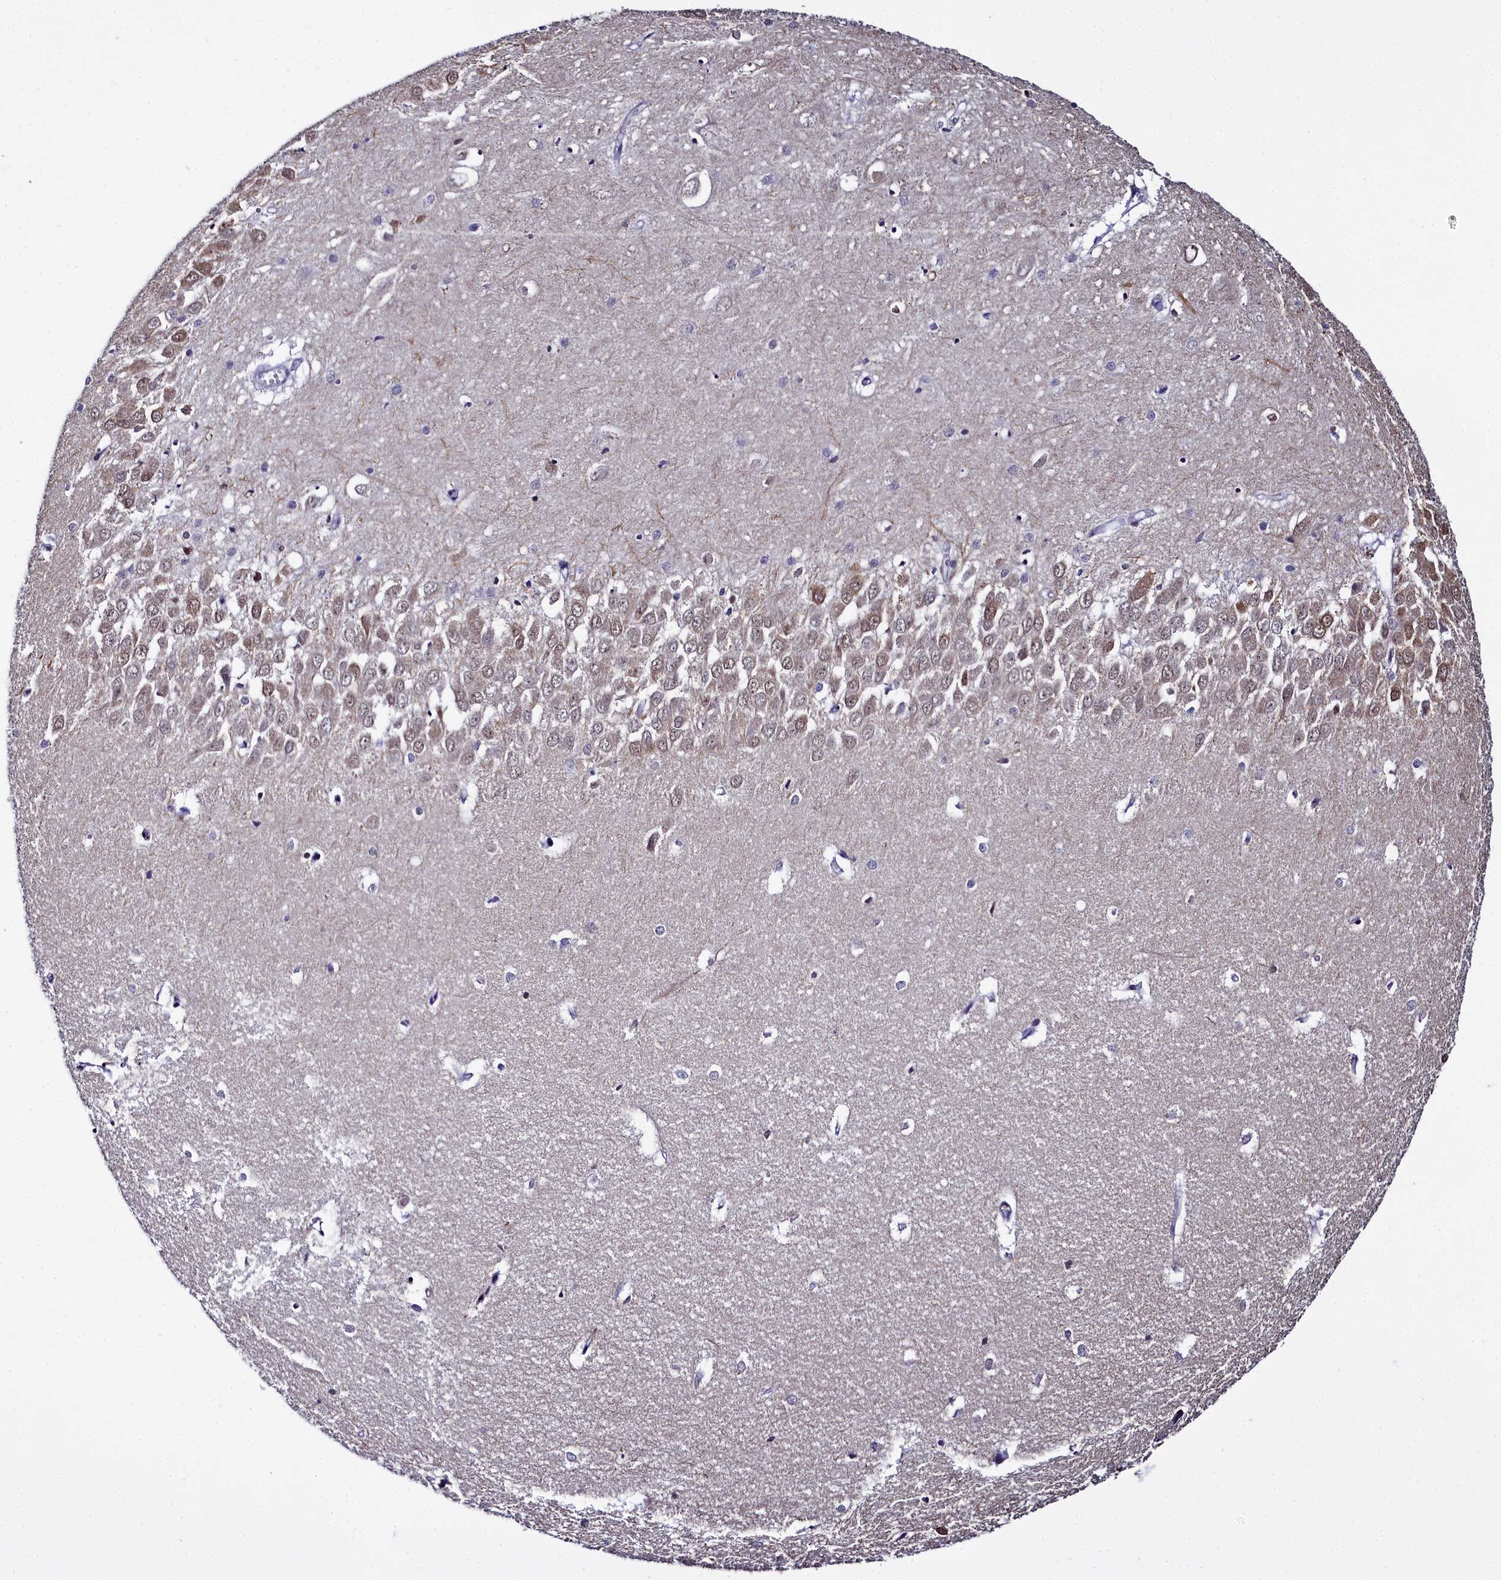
{"staining": {"intensity": "negative", "quantity": "none", "location": "none"}, "tissue": "hippocampus", "cell_type": "Glial cells", "image_type": "normal", "snomed": [{"axis": "morphology", "description": "Normal tissue, NOS"}, {"axis": "topography", "description": "Hippocampus"}], "caption": "Immunohistochemistry (IHC) histopathology image of normal hippocampus stained for a protein (brown), which demonstrates no positivity in glial cells.", "gene": "CCDC97", "patient": {"sex": "female", "age": 64}}